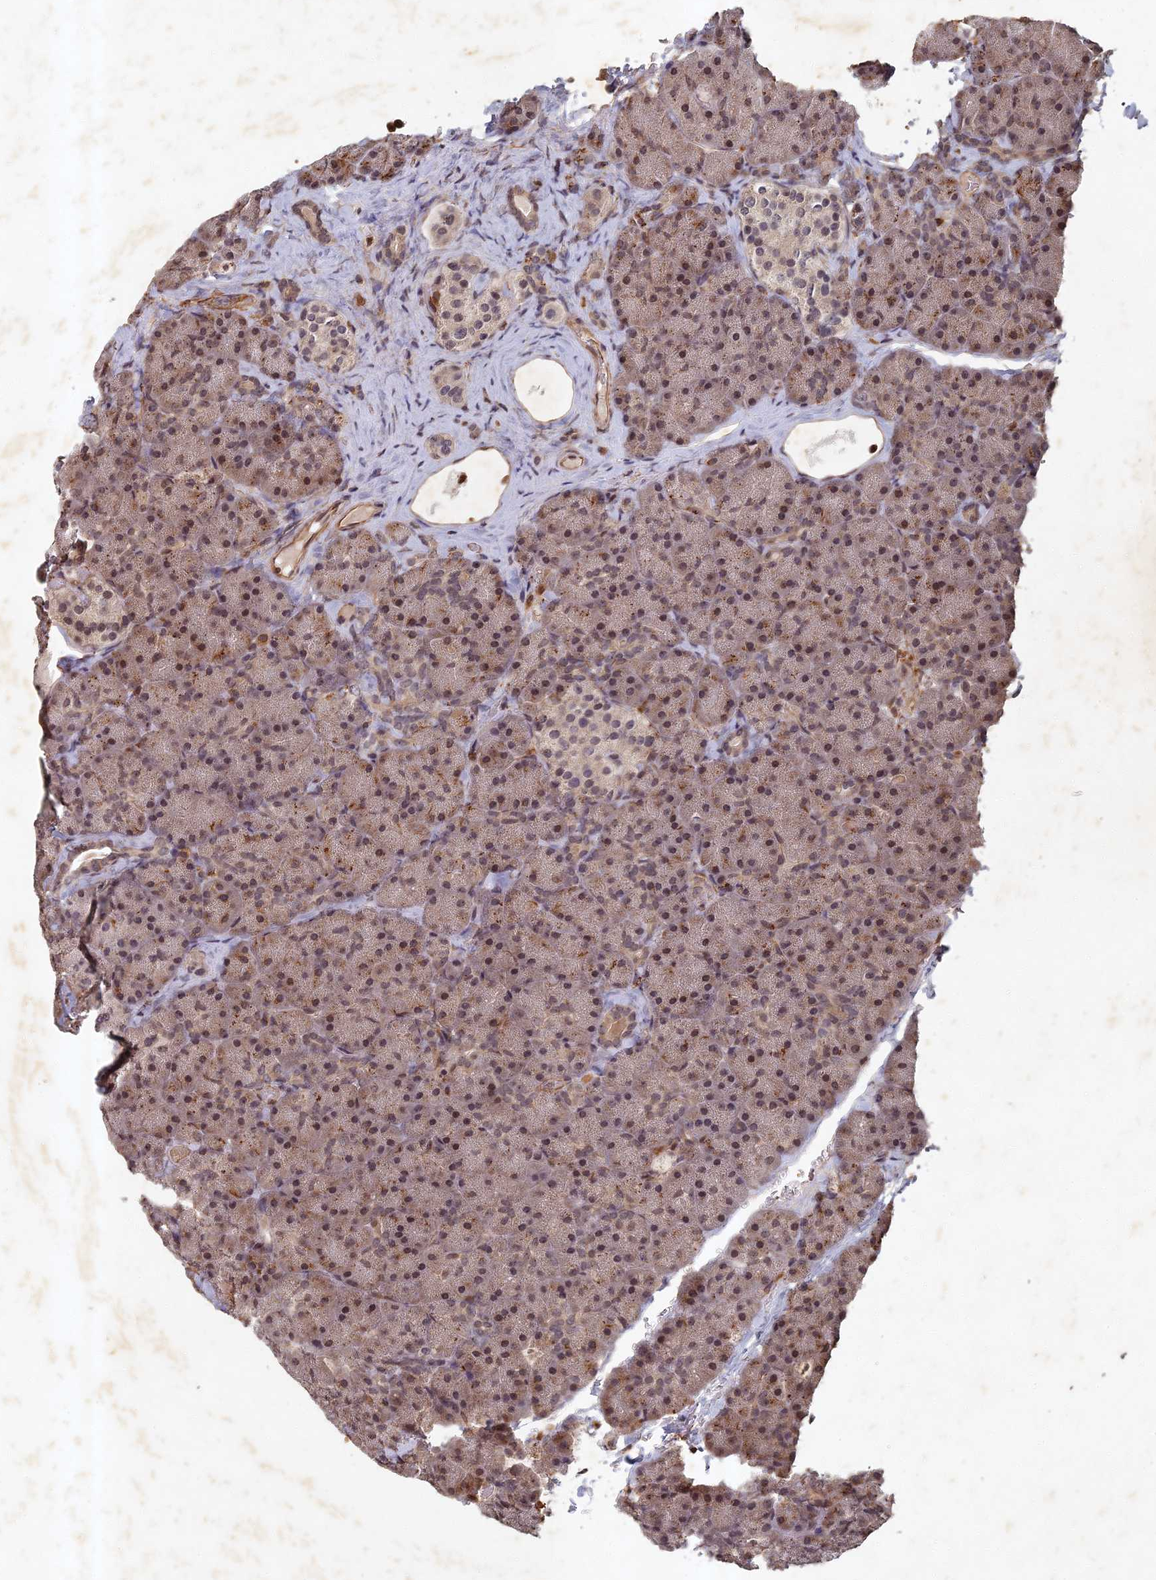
{"staining": {"intensity": "moderate", "quantity": "25%-75%", "location": "cytoplasmic/membranous,nuclear"}, "tissue": "pancreas", "cell_type": "Exocrine glandular cells", "image_type": "normal", "snomed": [{"axis": "morphology", "description": "Normal tissue, NOS"}, {"axis": "topography", "description": "Pancreas"}], "caption": "Pancreas stained with IHC shows moderate cytoplasmic/membranous,nuclear staining in approximately 25%-75% of exocrine glandular cells.", "gene": "ABCB10", "patient": {"sex": "male", "age": 36}}